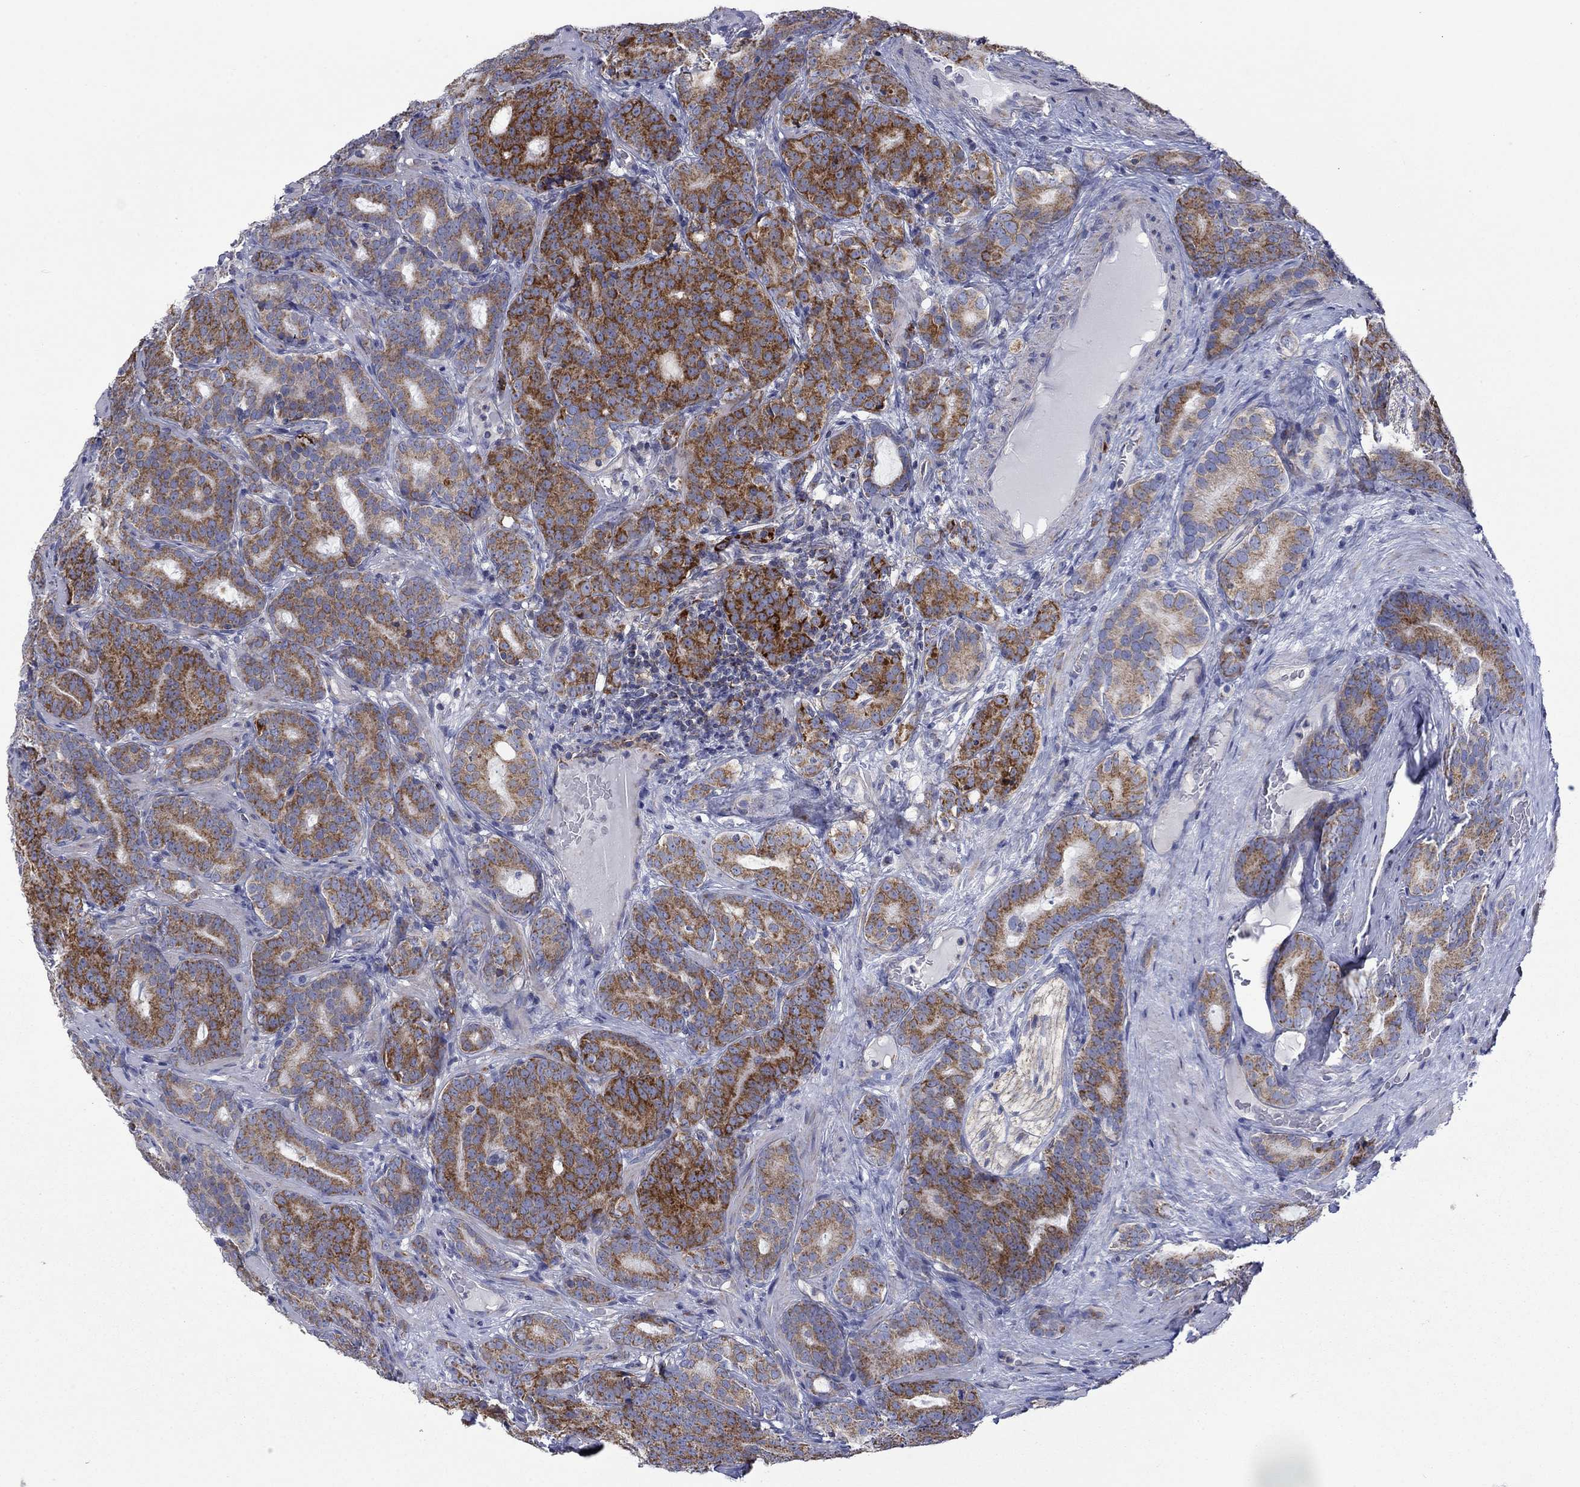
{"staining": {"intensity": "strong", "quantity": ">75%", "location": "cytoplasmic/membranous"}, "tissue": "prostate cancer", "cell_type": "Tumor cells", "image_type": "cancer", "snomed": [{"axis": "morphology", "description": "Adenocarcinoma, NOS"}, {"axis": "topography", "description": "Prostate"}], "caption": "Strong cytoplasmic/membranous expression for a protein is seen in approximately >75% of tumor cells of prostate cancer (adenocarcinoma) using immunohistochemistry (IHC).", "gene": "CISD1", "patient": {"sex": "male", "age": 71}}